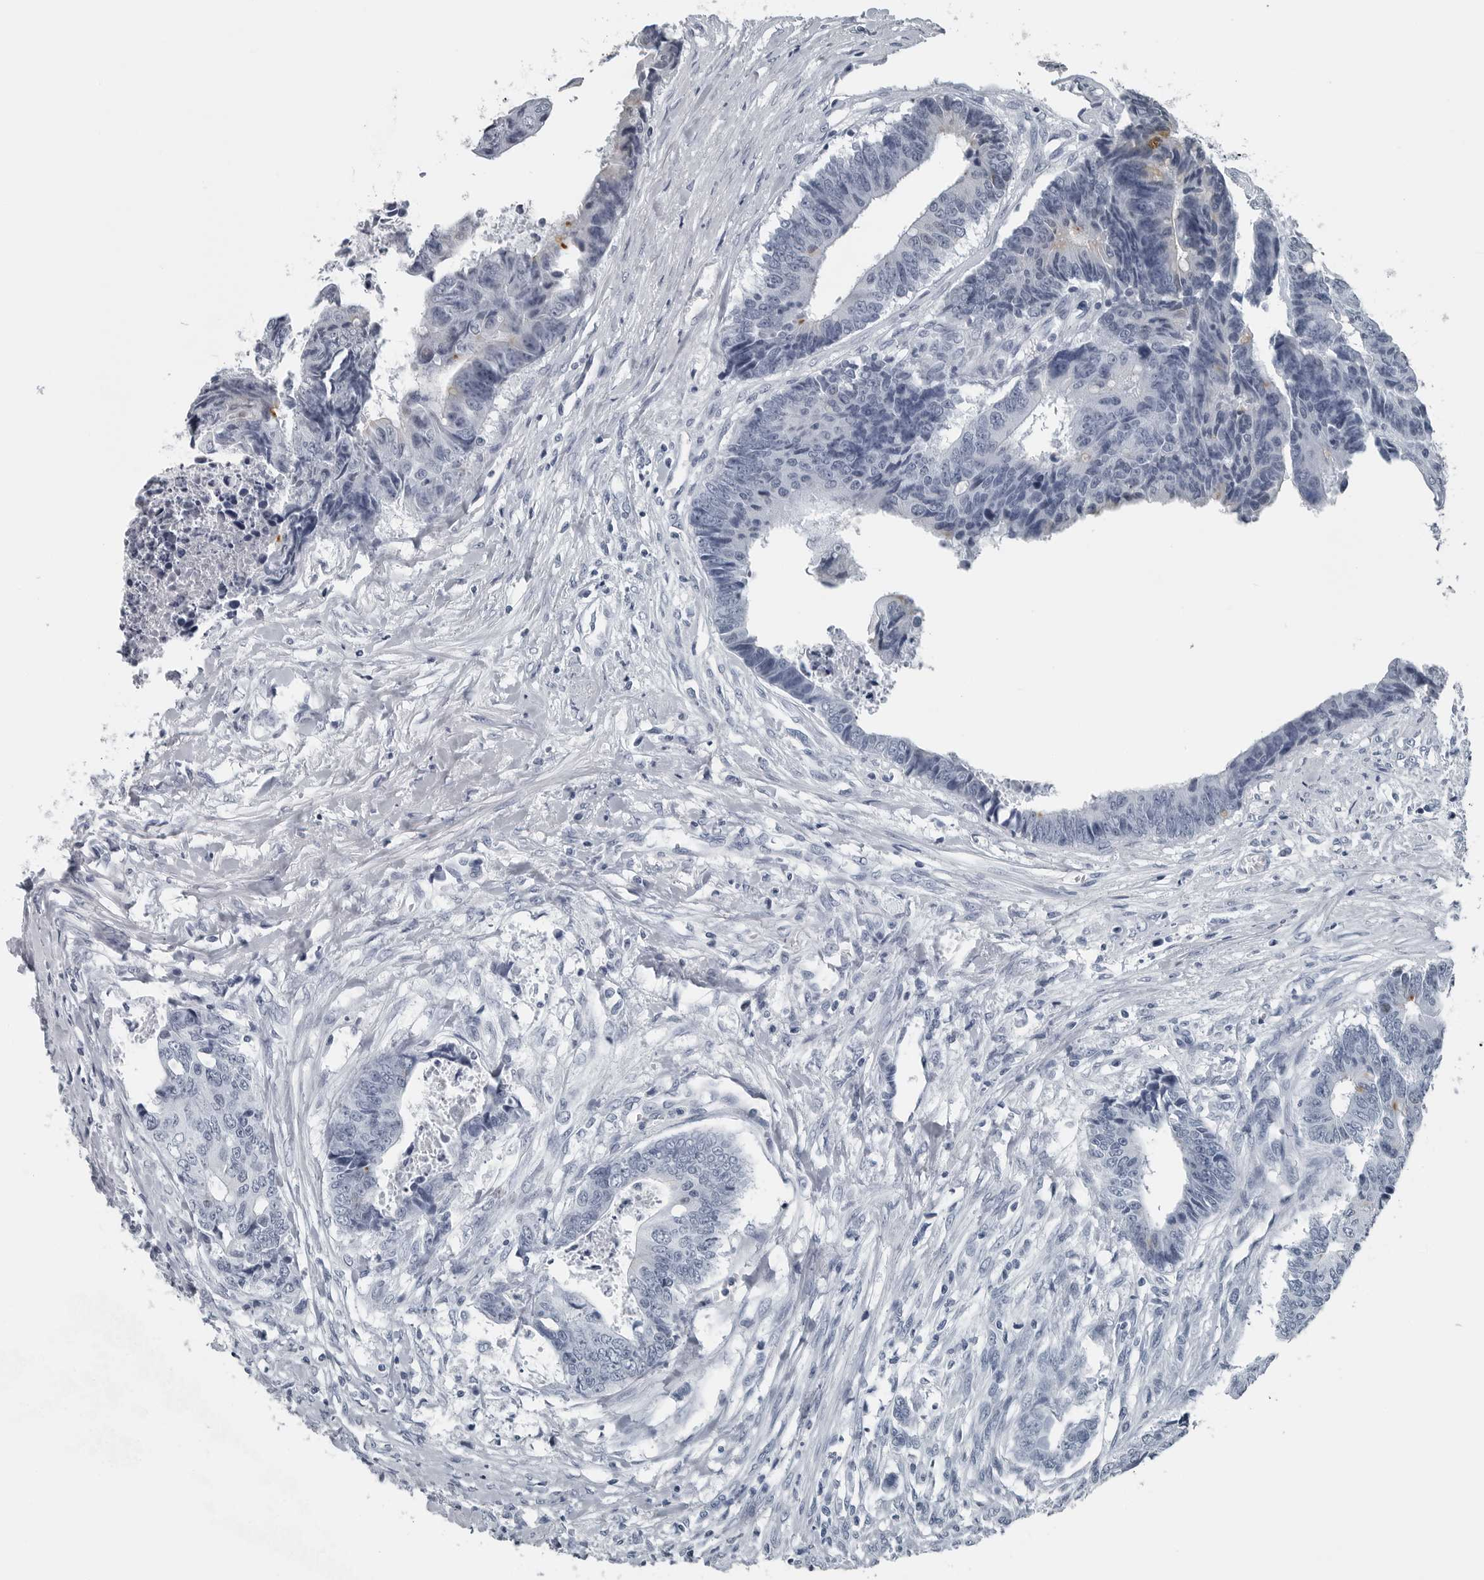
{"staining": {"intensity": "negative", "quantity": "none", "location": "none"}, "tissue": "colorectal cancer", "cell_type": "Tumor cells", "image_type": "cancer", "snomed": [{"axis": "morphology", "description": "Adenocarcinoma, NOS"}, {"axis": "topography", "description": "Rectum"}], "caption": "Immunohistochemistry (IHC) photomicrograph of colorectal cancer (adenocarcinoma) stained for a protein (brown), which demonstrates no staining in tumor cells.", "gene": "SPINK1", "patient": {"sex": "male", "age": 84}}